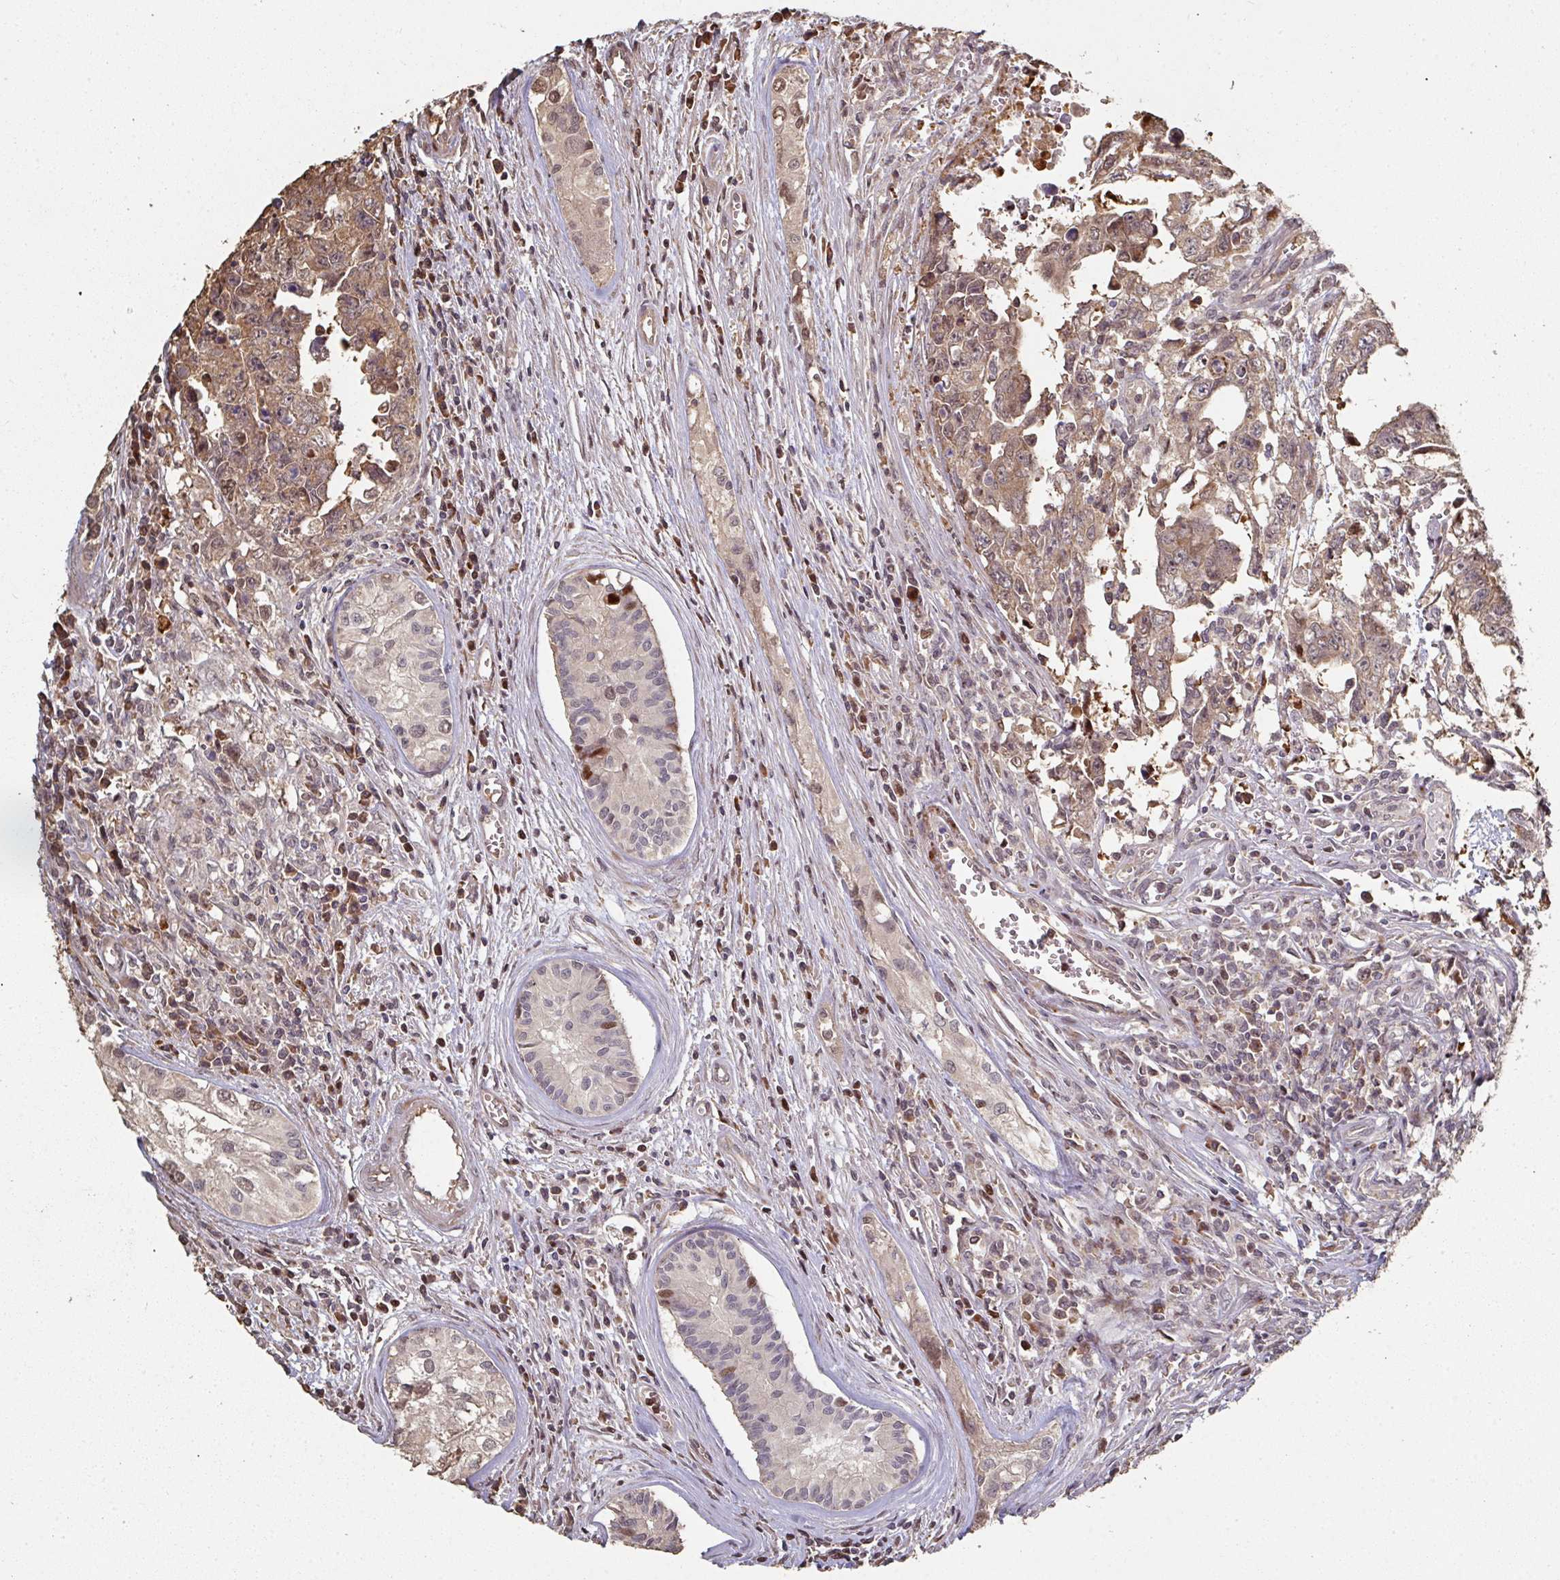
{"staining": {"intensity": "moderate", "quantity": ">75%", "location": "cytoplasmic/membranous"}, "tissue": "testis cancer", "cell_type": "Tumor cells", "image_type": "cancer", "snomed": [{"axis": "morphology", "description": "Carcinoma, Embryonal, NOS"}, {"axis": "topography", "description": "Testis"}], "caption": "Testis embryonal carcinoma stained with DAB immunohistochemistry (IHC) exhibits medium levels of moderate cytoplasmic/membranous positivity in about >75% of tumor cells.", "gene": "CA7", "patient": {"sex": "male", "age": 24}}